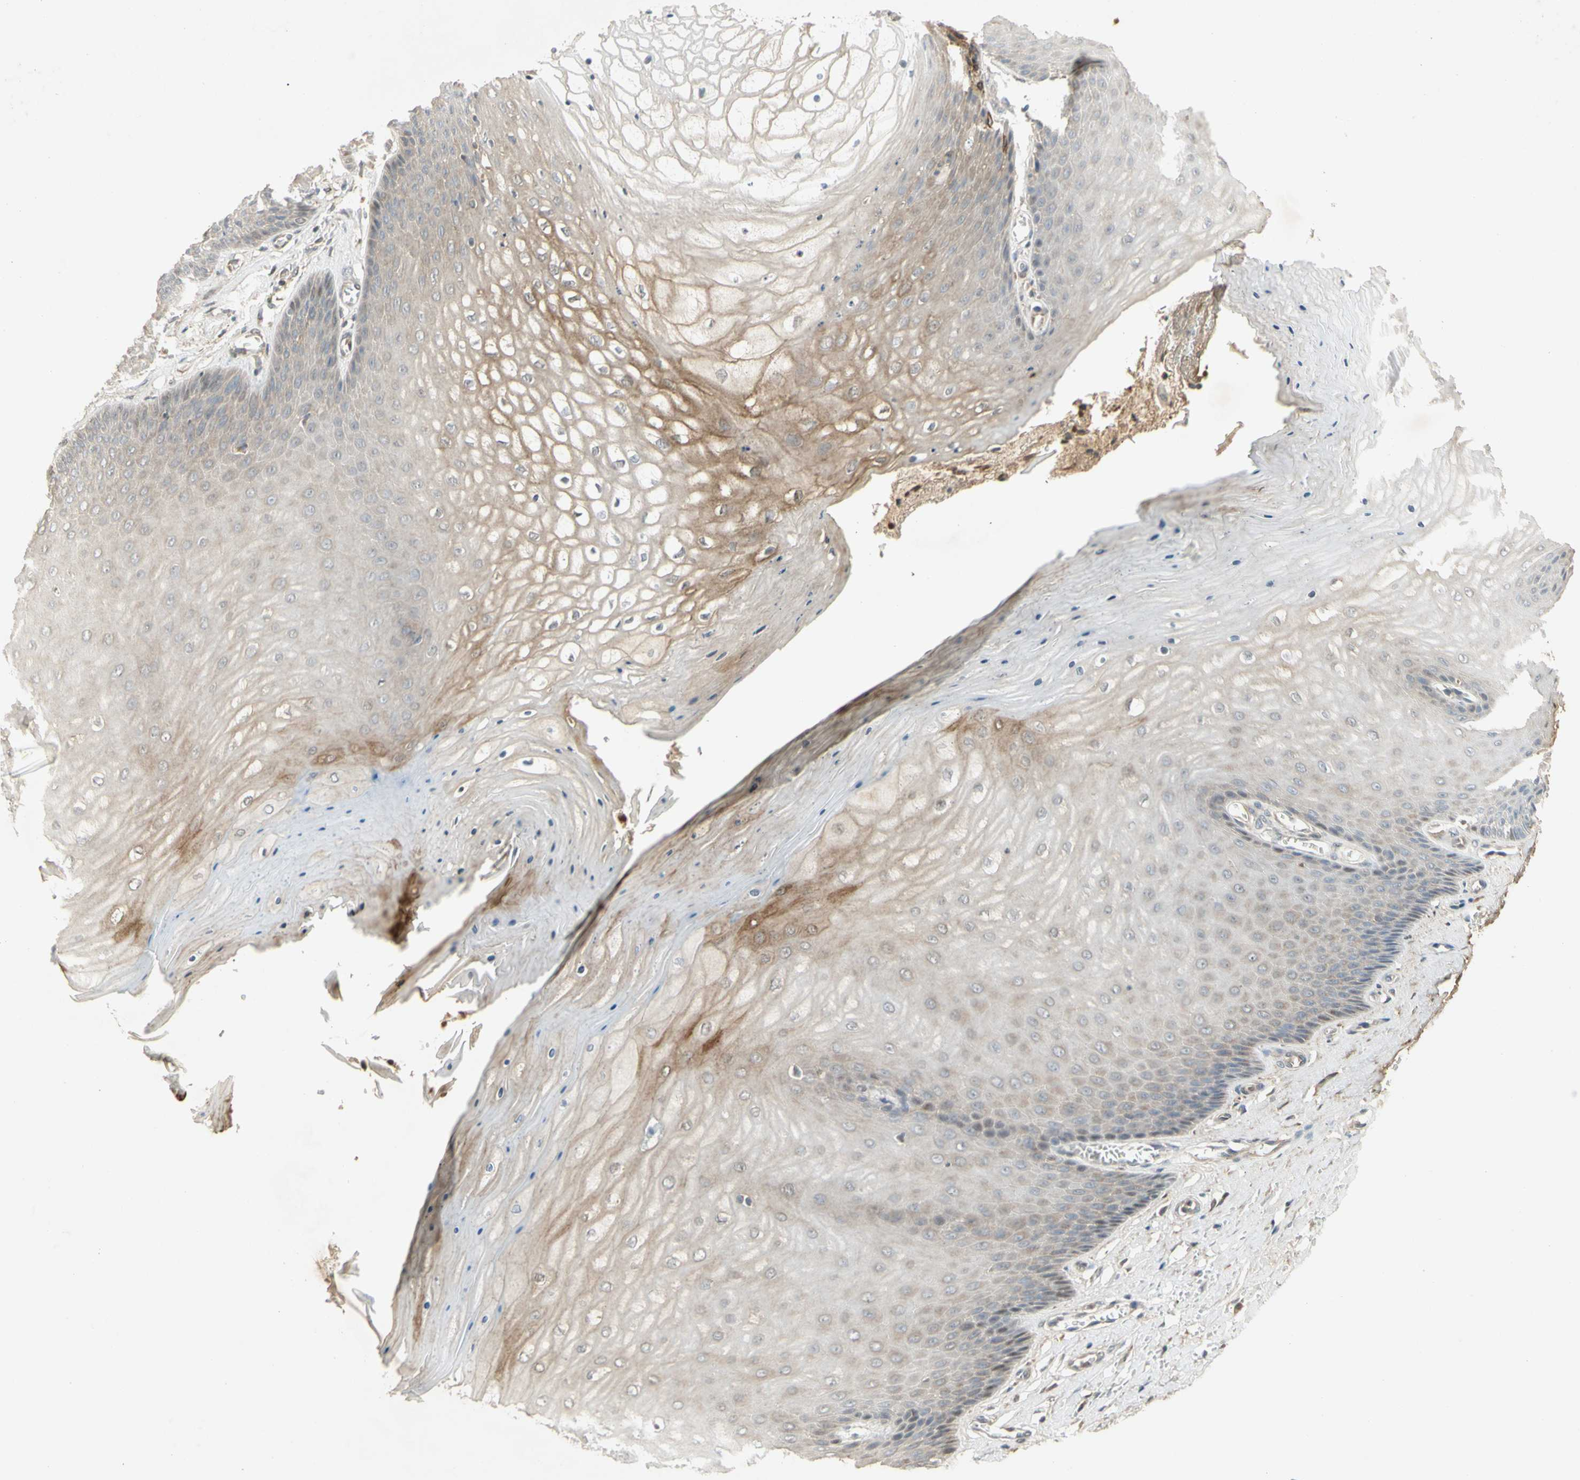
{"staining": {"intensity": "moderate", "quantity": "25%-75%", "location": "cytoplasmic/membranous,nuclear"}, "tissue": "cervix", "cell_type": "Glandular cells", "image_type": "normal", "snomed": [{"axis": "morphology", "description": "Normal tissue, NOS"}, {"axis": "topography", "description": "Cervix"}], "caption": "Glandular cells reveal medium levels of moderate cytoplasmic/membranous,nuclear staining in about 25%-75% of cells in unremarkable cervix.", "gene": "NRG4", "patient": {"sex": "female", "age": 55}}